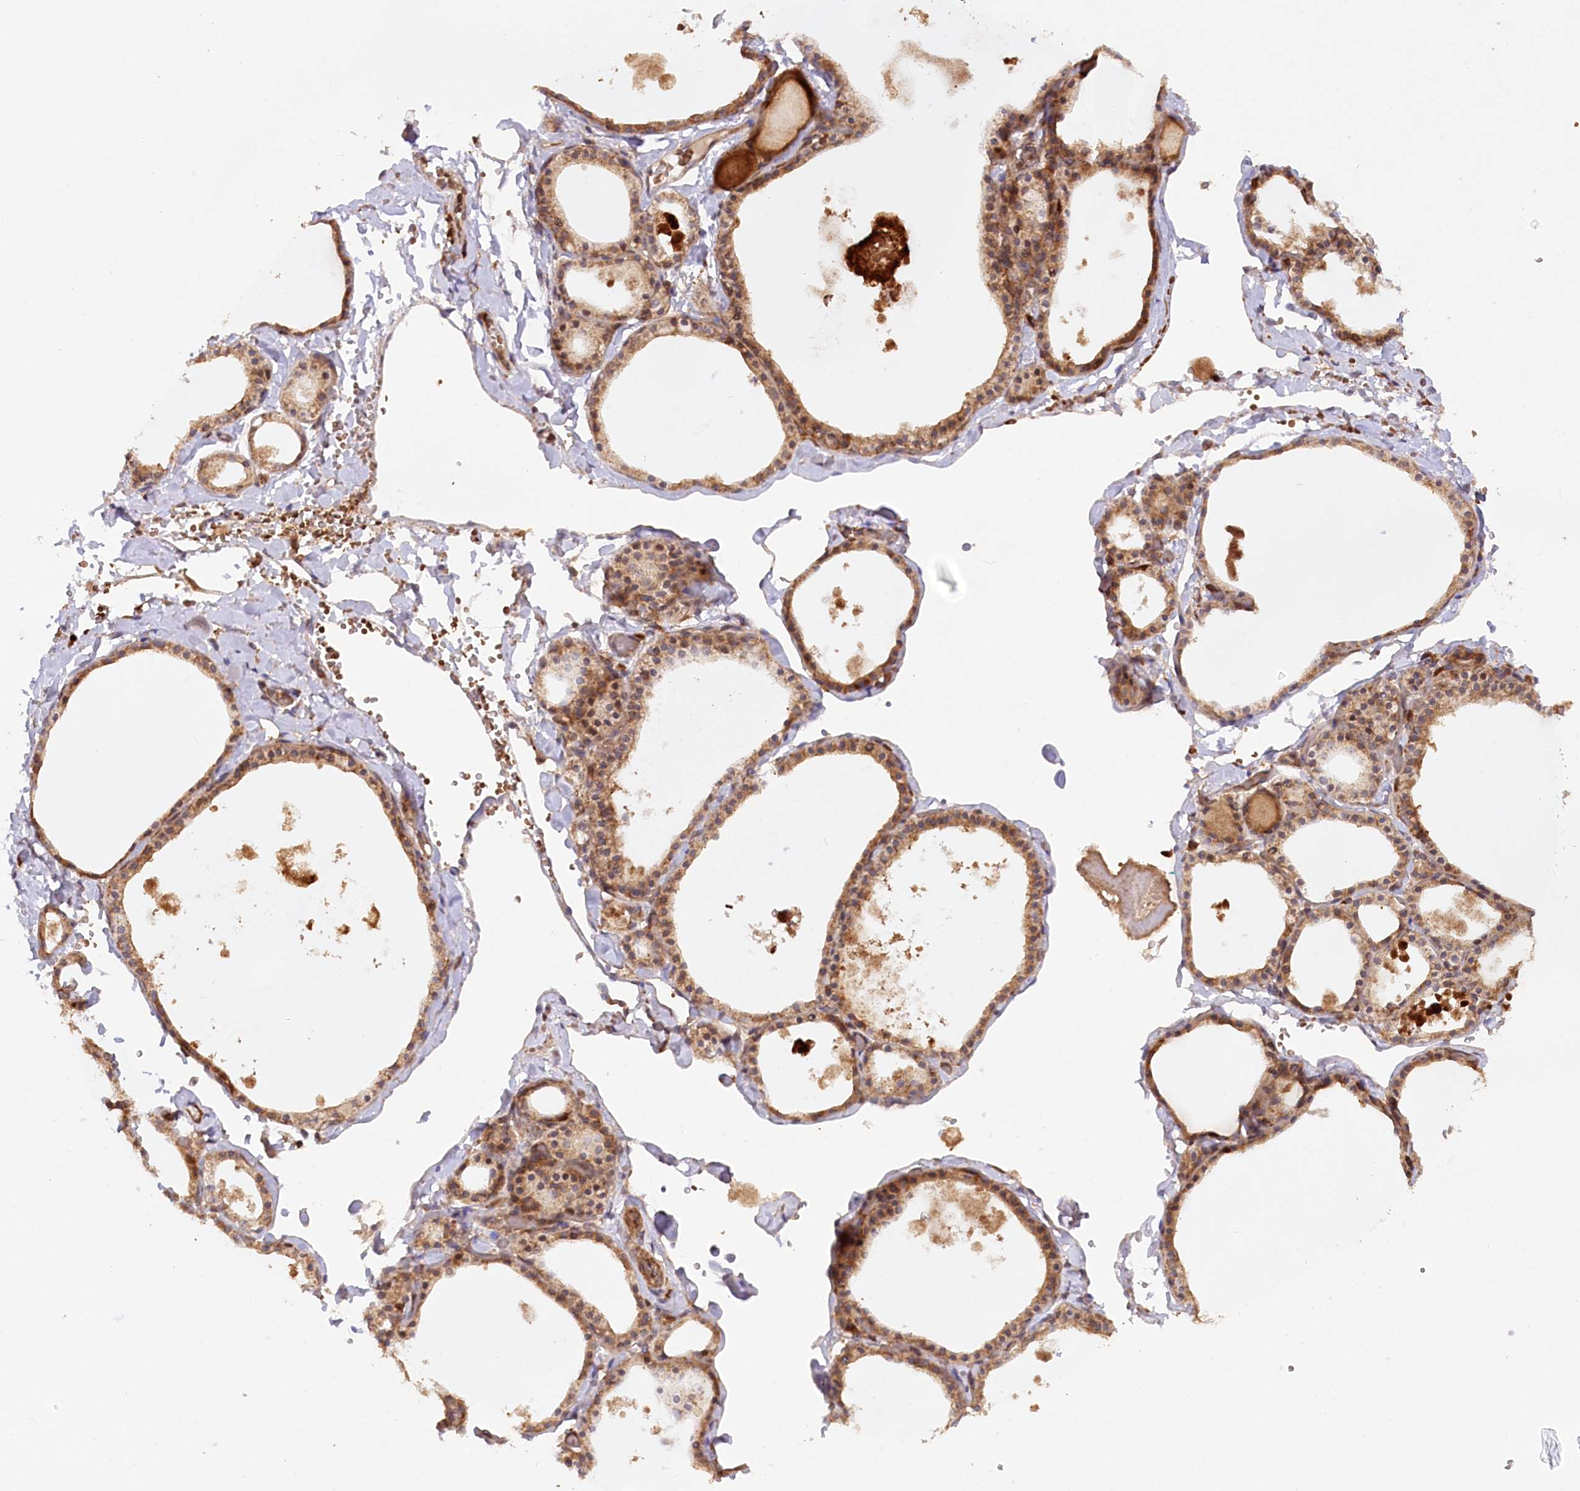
{"staining": {"intensity": "moderate", "quantity": ">75%", "location": "cytoplasmic/membranous"}, "tissue": "thyroid gland", "cell_type": "Glandular cells", "image_type": "normal", "snomed": [{"axis": "morphology", "description": "Normal tissue, NOS"}, {"axis": "topography", "description": "Thyroid gland"}], "caption": "Unremarkable thyroid gland displays moderate cytoplasmic/membranous staining in about >75% of glandular cells.", "gene": "PAIP2", "patient": {"sex": "male", "age": 56}}